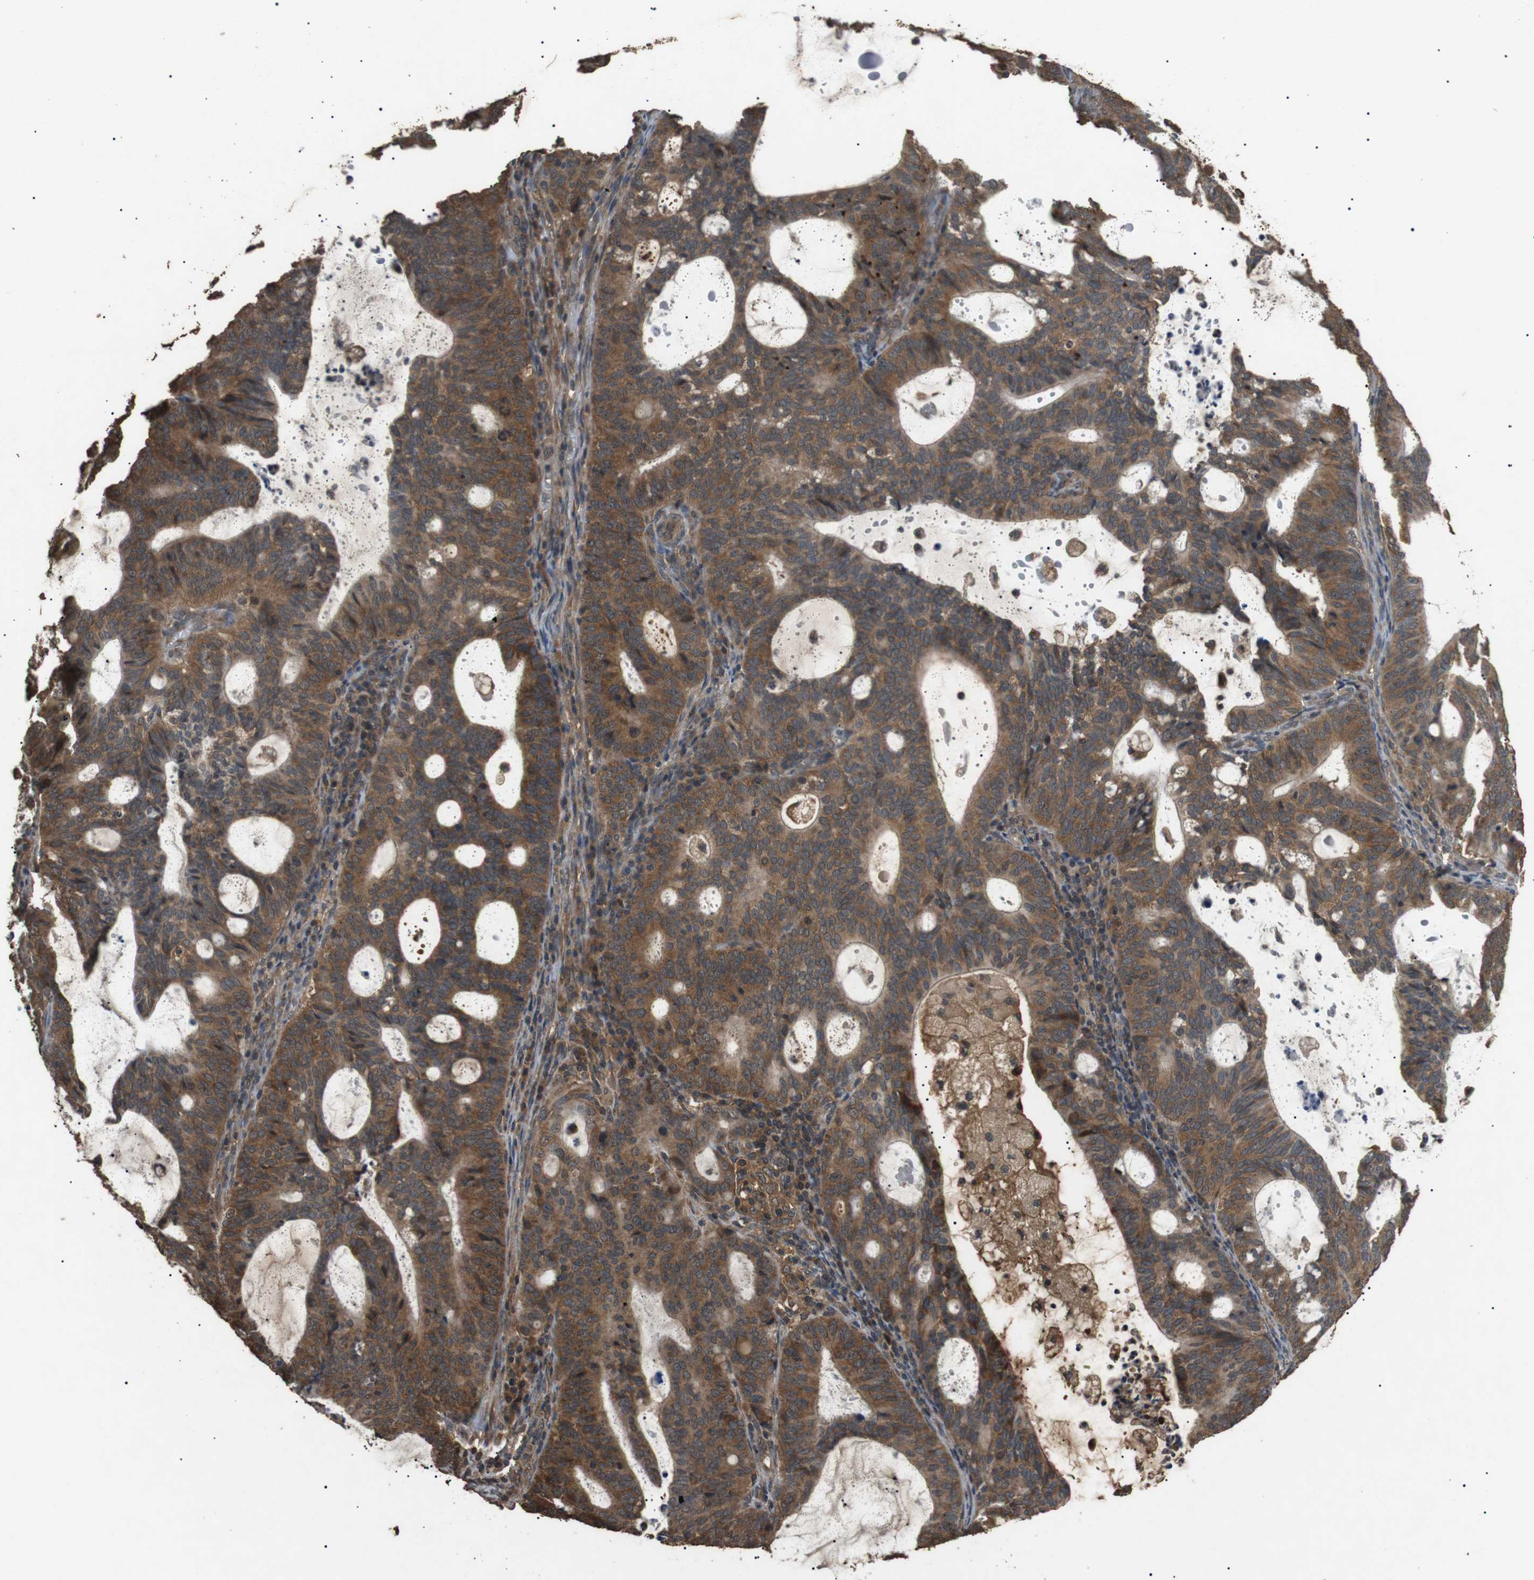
{"staining": {"intensity": "moderate", "quantity": ">75%", "location": "cytoplasmic/membranous"}, "tissue": "endometrial cancer", "cell_type": "Tumor cells", "image_type": "cancer", "snomed": [{"axis": "morphology", "description": "Adenocarcinoma, NOS"}, {"axis": "topography", "description": "Uterus"}], "caption": "The immunohistochemical stain labels moderate cytoplasmic/membranous staining in tumor cells of endometrial cancer (adenocarcinoma) tissue.", "gene": "TBC1D15", "patient": {"sex": "female", "age": 83}}